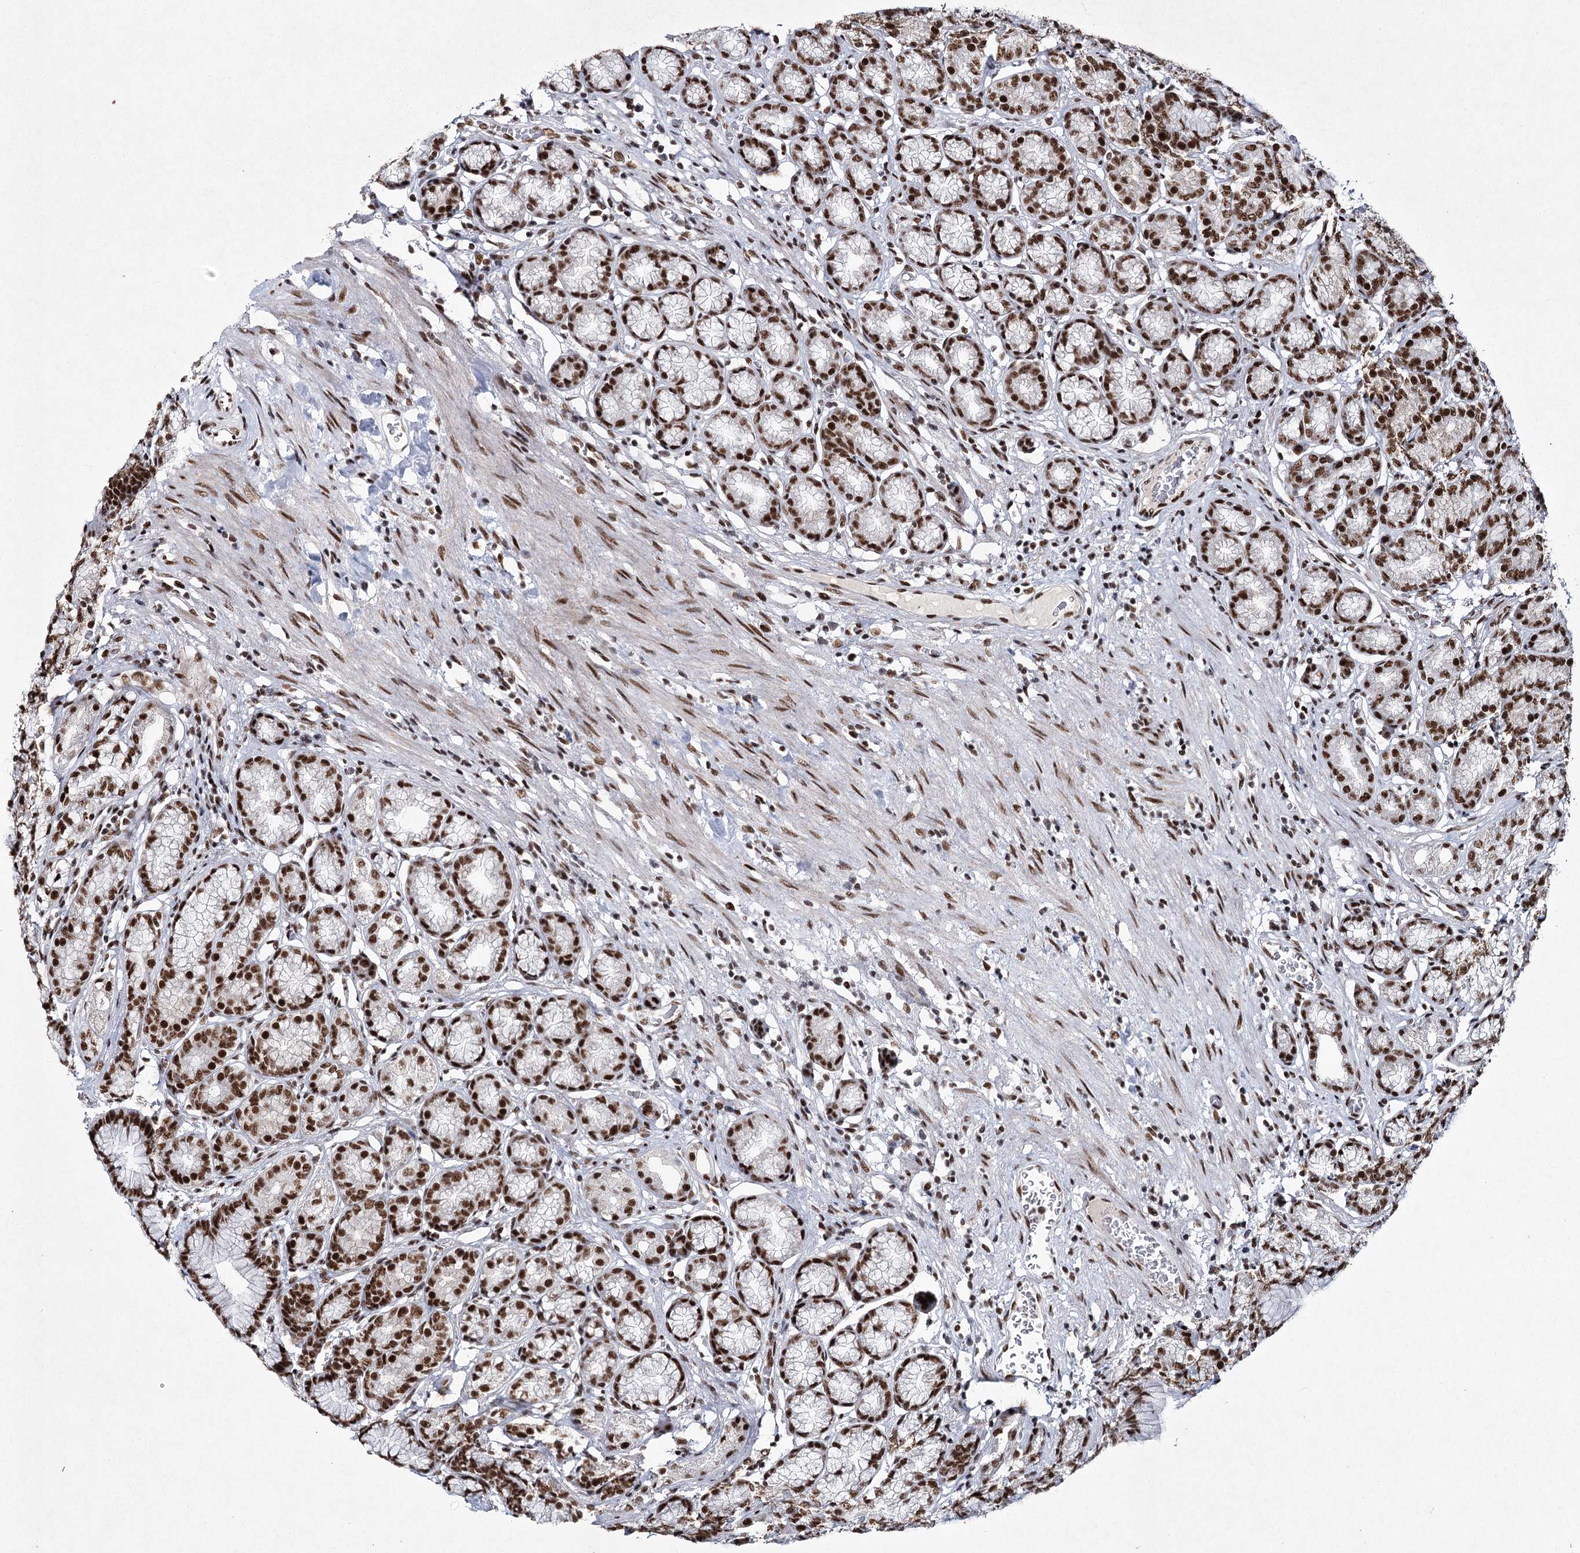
{"staining": {"intensity": "strong", "quantity": ">75%", "location": "nuclear"}, "tissue": "stomach", "cell_type": "Glandular cells", "image_type": "normal", "snomed": [{"axis": "morphology", "description": "Normal tissue, NOS"}, {"axis": "morphology", "description": "Adenocarcinoma, NOS"}, {"axis": "morphology", "description": "Adenocarcinoma, High grade"}, {"axis": "topography", "description": "Stomach, upper"}, {"axis": "topography", "description": "Stomach"}], "caption": "High-magnification brightfield microscopy of benign stomach stained with DAB (brown) and counterstained with hematoxylin (blue). glandular cells exhibit strong nuclear staining is present in about>75% of cells.", "gene": "SCAF8", "patient": {"sex": "female", "age": 65}}